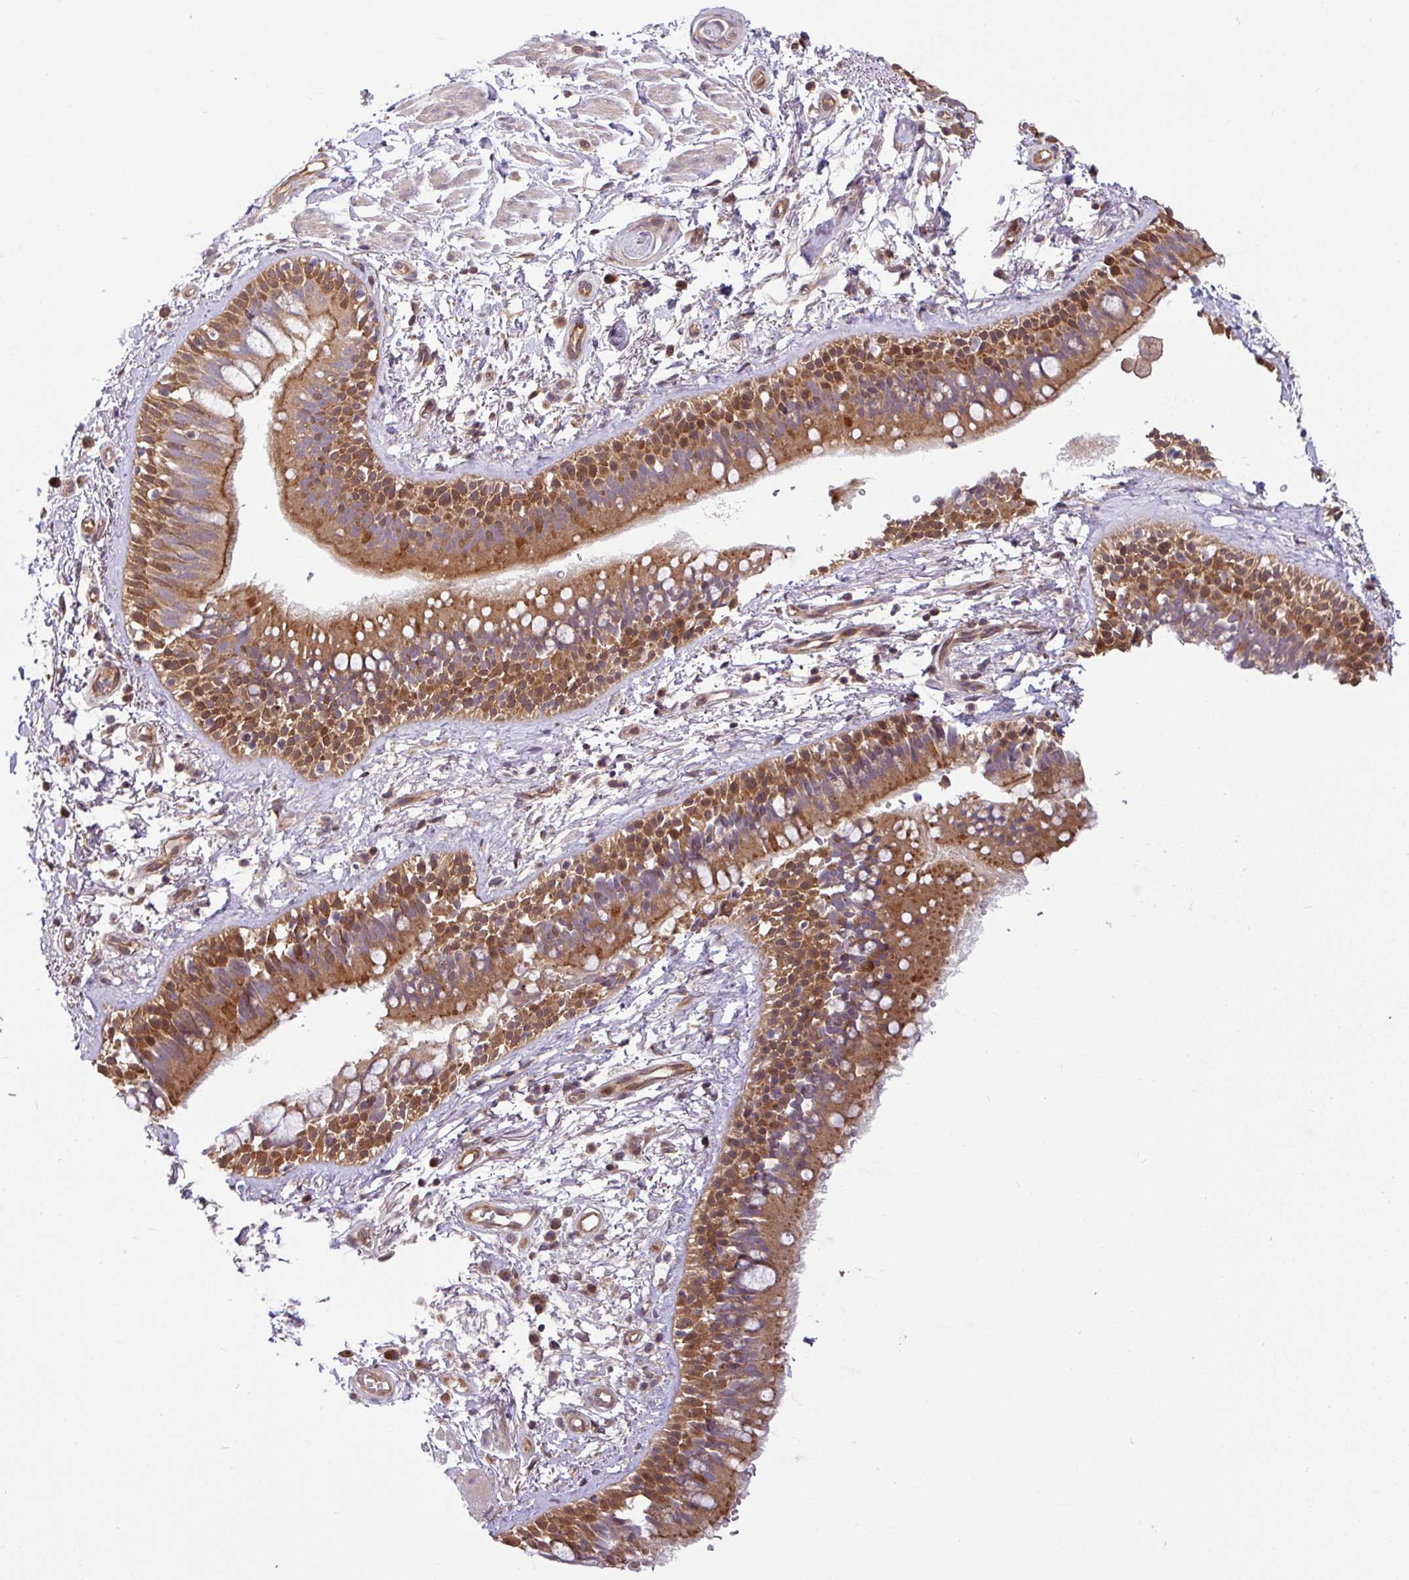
{"staining": {"intensity": "moderate", "quantity": ">75%", "location": "cytoplasmic/membranous"}, "tissue": "bronchus", "cell_type": "Respiratory epithelial cells", "image_type": "normal", "snomed": [{"axis": "morphology", "description": "Normal tissue, NOS"}, {"axis": "morphology", "description": "Squamous cell carcinoma, NOS"}, {"axis": "topography", "description": "Bronchus"}, {"axis": "topography", "description": "Lung"}], "caption": "IHC of benign bronchus shows medium levels of moderate cytoplasmic/membranous staining in approximately >75% of respiratory epithelial cells.", "gene": "SHB", "patient": {"sex": "female", "age": 70}}